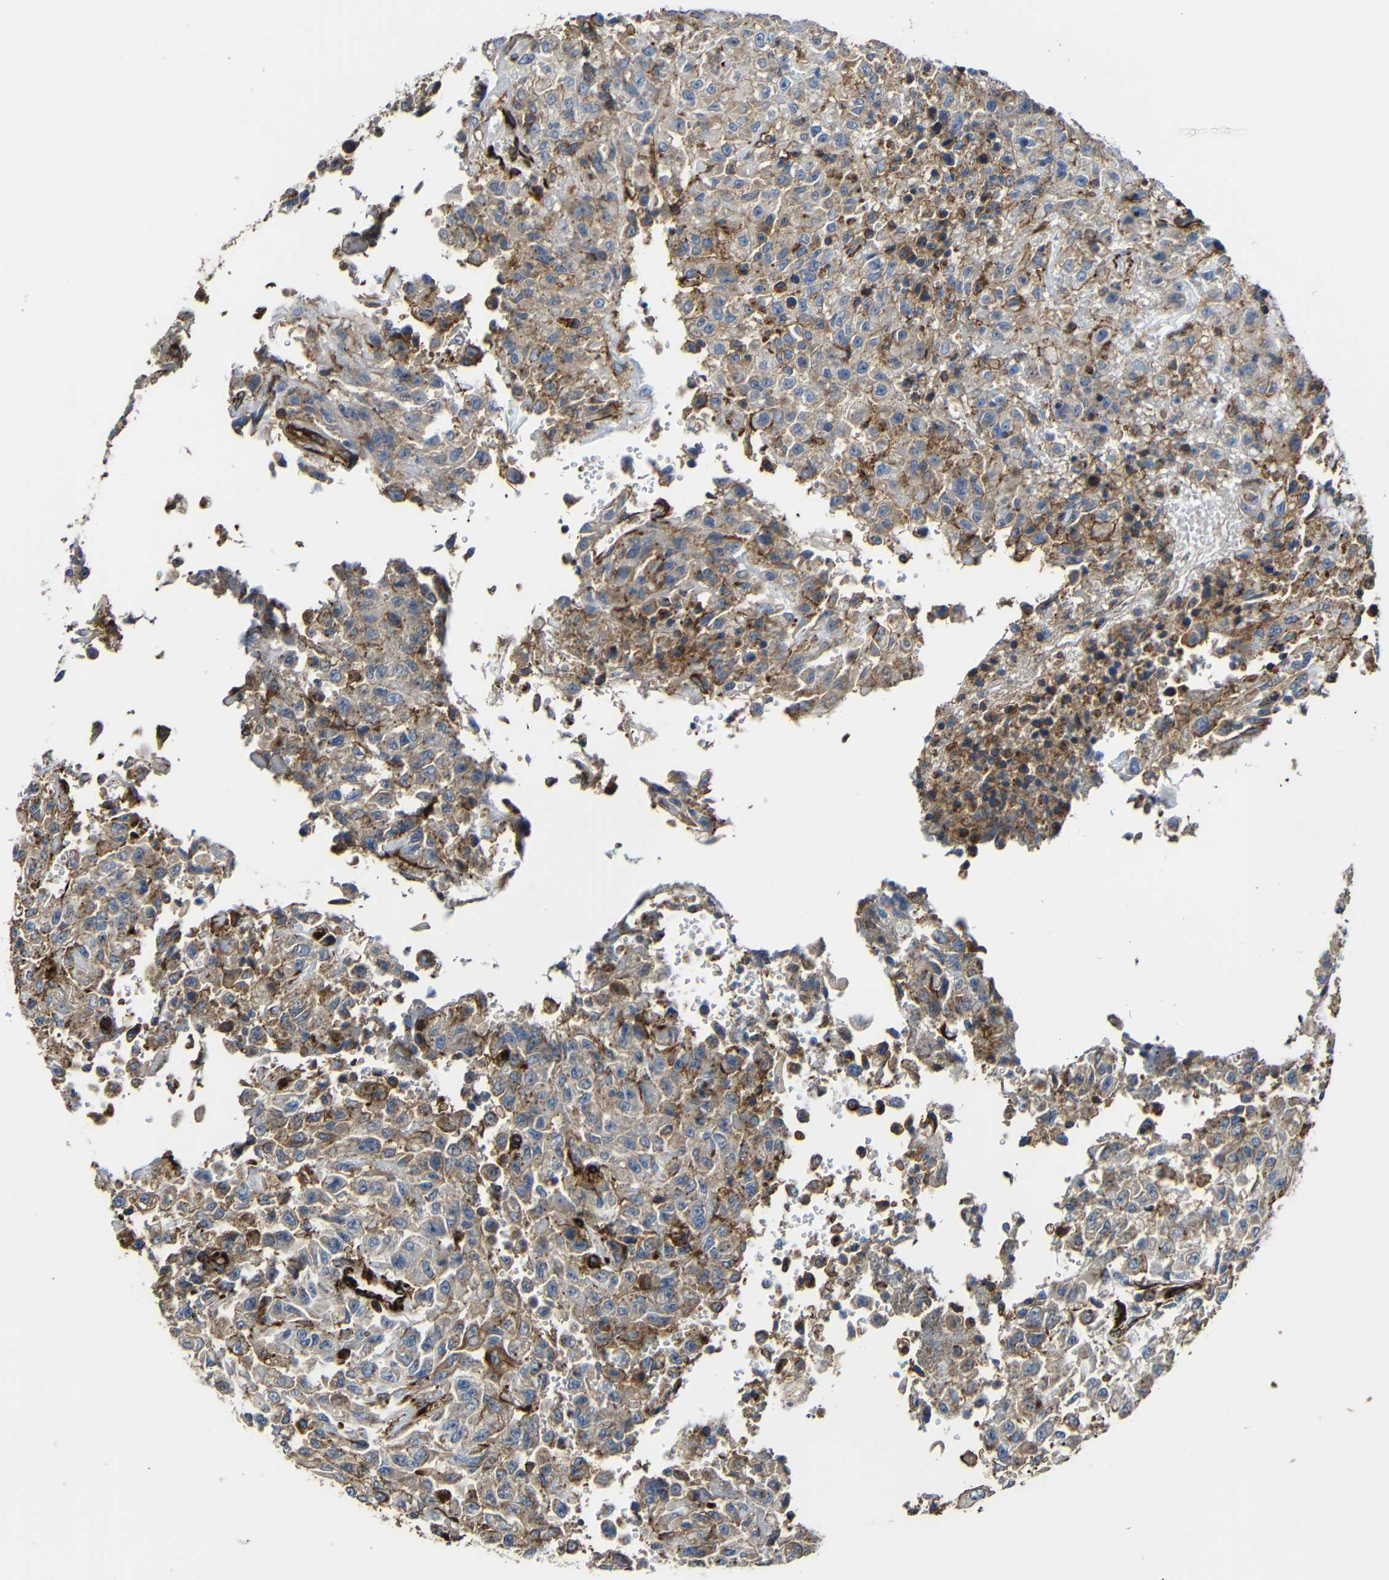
{"staining": {"intensity": "moderate", "quantity": ">75%", "location": "cytoplasmic/membranous"}, "tissue": "urothelial cancer", "cell_type": "Tumor cells", "image_type": "cancer", "snomed": [{"axis": "morphology", "description": "Urothelial carcinoma, High grade"}, {"axis": "topography", "description": "Urinary bladder"}], "caption": "This histopathology image reveals IHC staining of human urothelial cancer, with medium moderate cytoplasmic/membranous positivity in approximately >75% of tumor cells.", "gene": "IGSF10", "patient": {"sex": "male", "age": 46}}